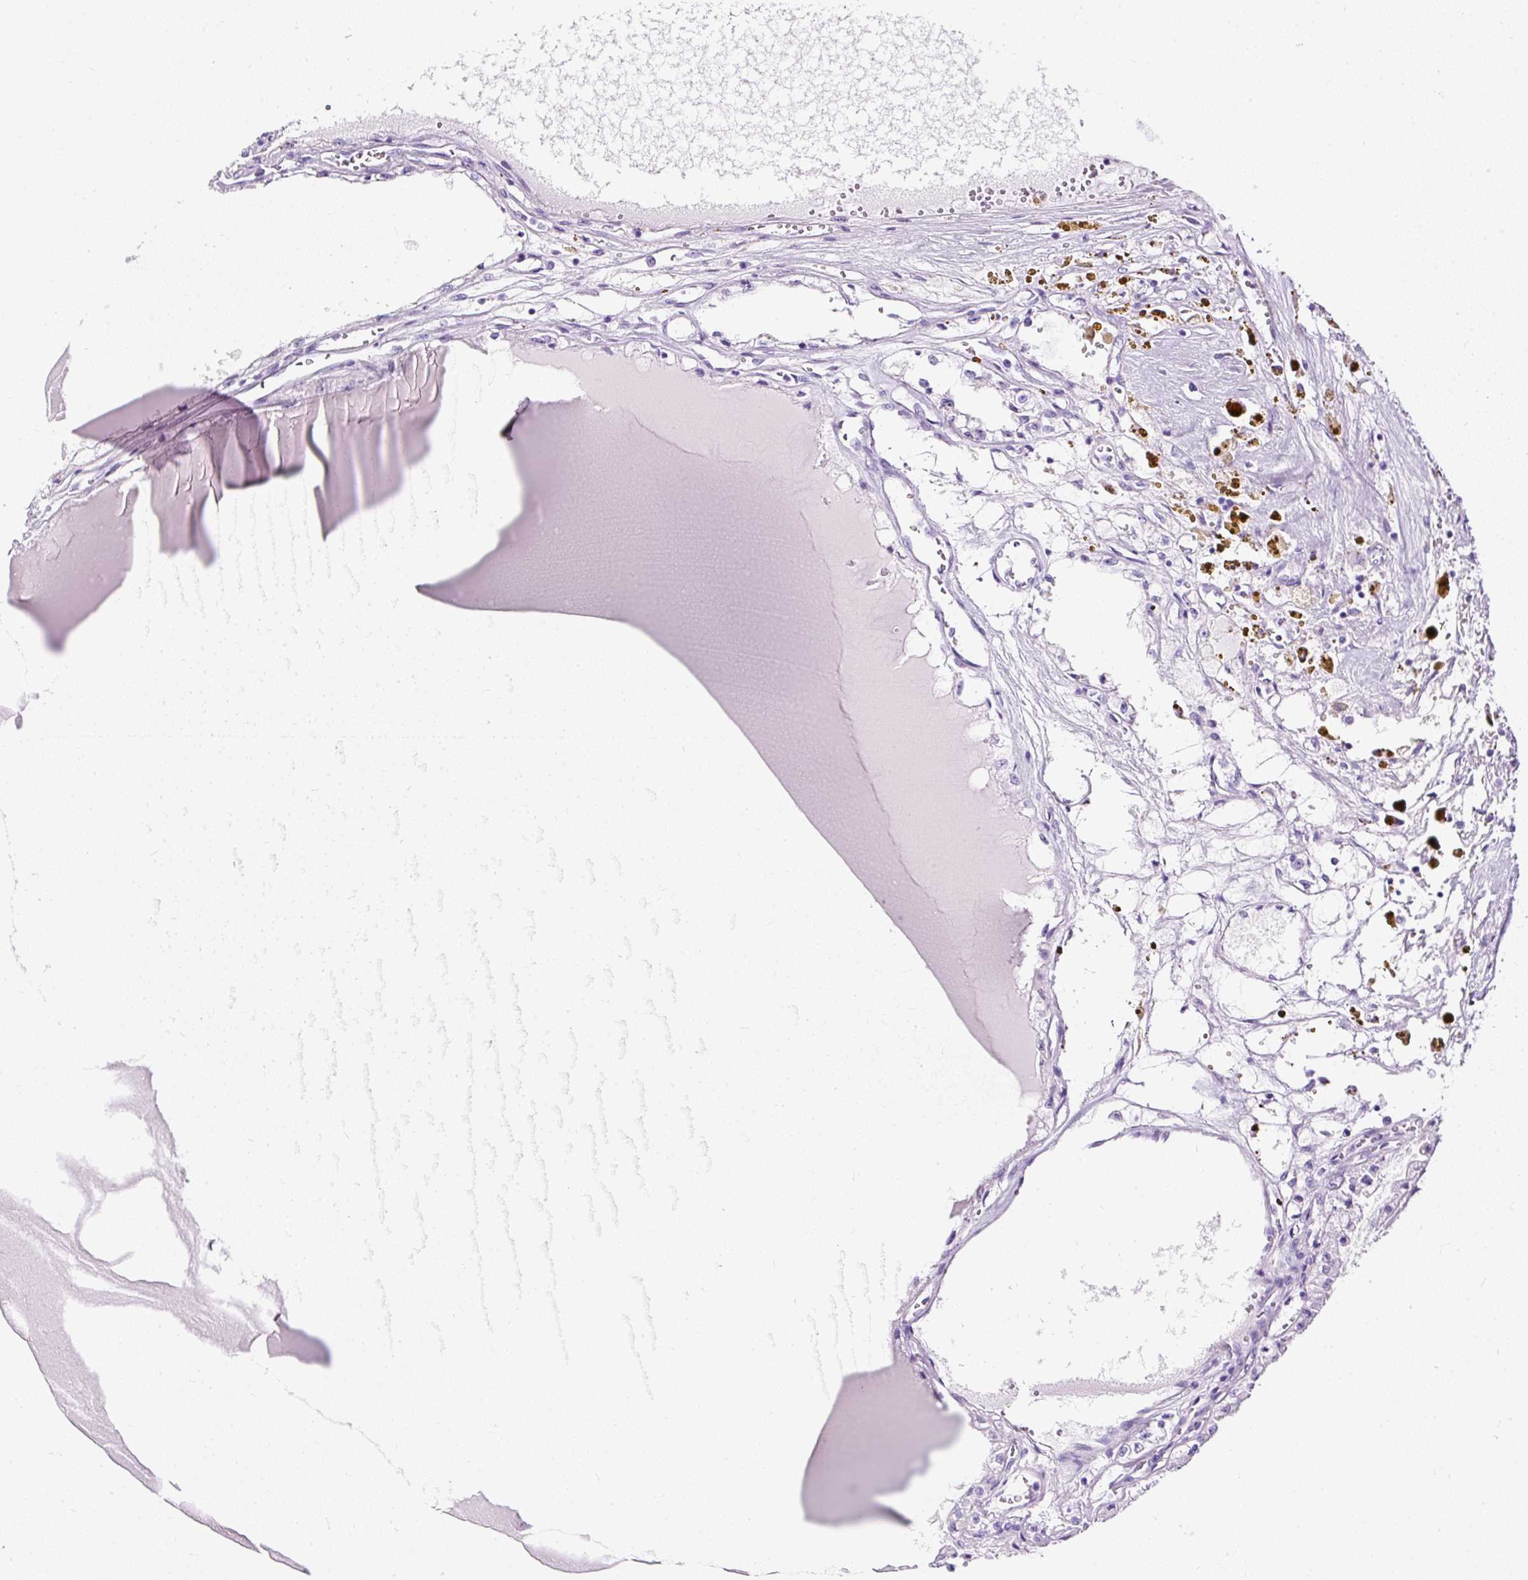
{"staining": {"intensity": "negative", "quantity": "none", "location": "none"}, "tissue": "renal cancer", "cell_type": "Tumor cells", "image_type": "cancer", "snomed": [{"axis": "morphology", "description": "Adenocarcinoma, NOS"}, {"axis": "topography", "description": "Kidney"}], "caption": "The image displays no significant expression in tumor cells of renal cancer. (DAB (3,3'-diaminobenzidine) IHC with hematoxylin counter stain).", "gene": "NTS", "patient": {"sex": "male", "age": 56}}